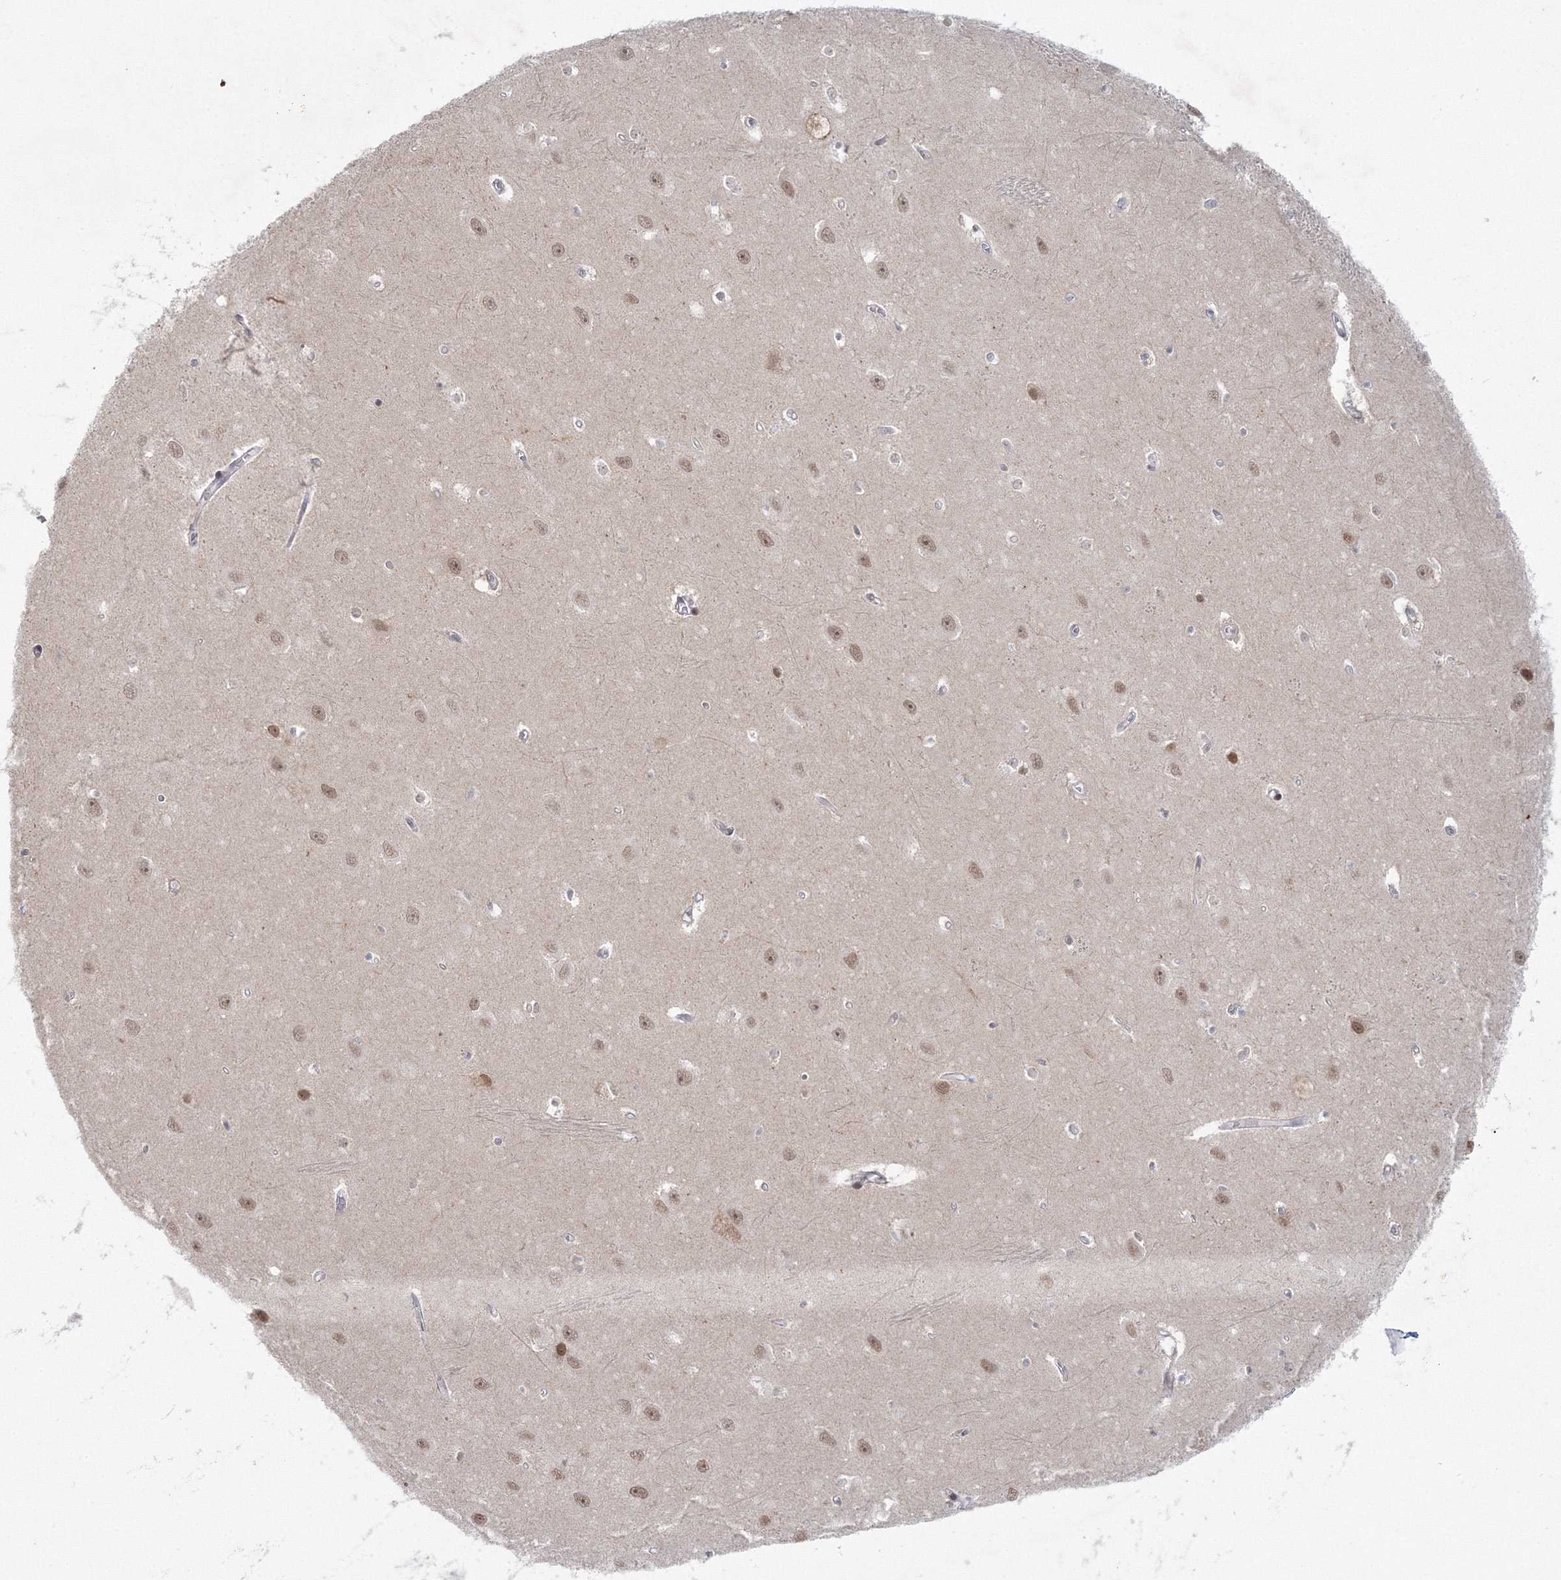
{"staining": {"intensity": "negative", "quantity": "none", "location": "none"}, "tissue": "hippocampus", "cell_type": "Glial cells", "image_type": "normal", "snomed": [{"axis": "morphology", "description": "Normal tissue, NOS"}, {"axis": "topography", "description": "Hippocampus"}], "caption": "The histopathology image exhibits no significant staining in glial cells of hippocampus. (Brightfield microscopy of DAB (3,3'-diaminobenzidine) immunohistochemistry (IHC) at high magnification).", "gene": "C3orf33", "patient": {"sex": "female", "age": 64}}